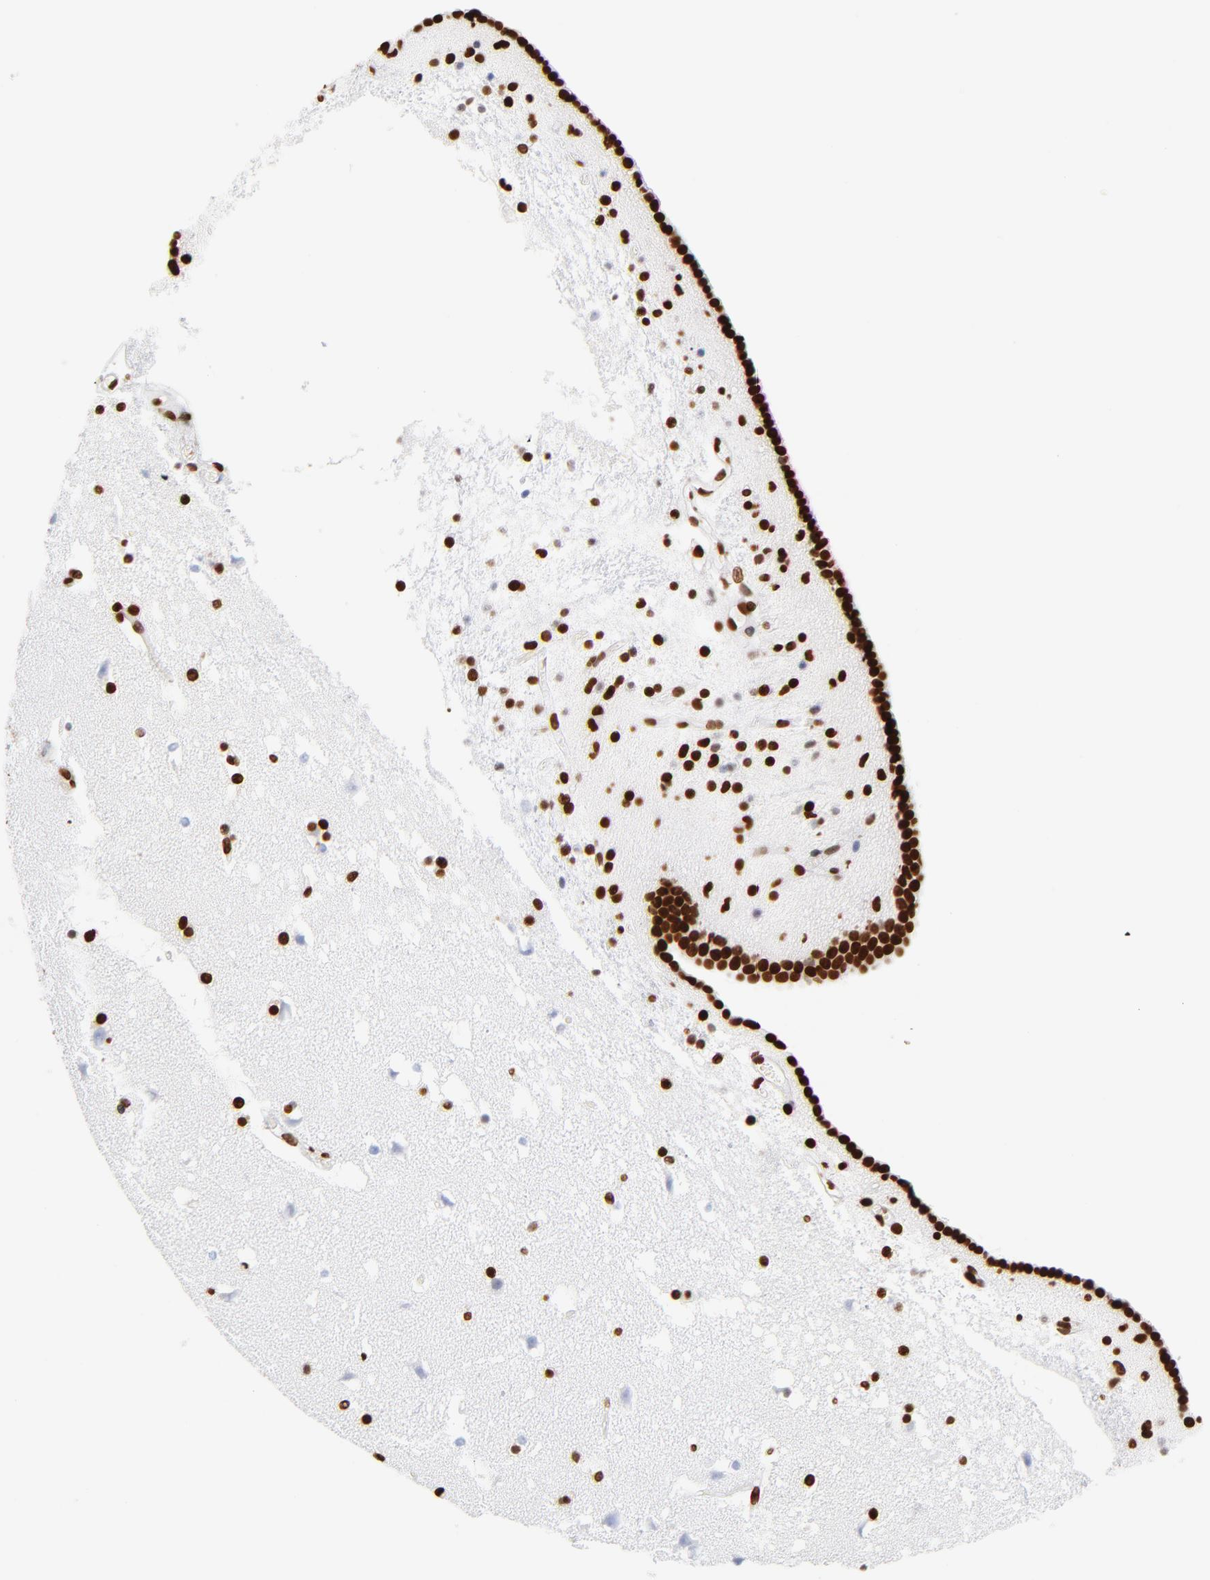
{"staining": {"intensity": "strong", "quantity": ">75%", "location": "nuclear"}, "tissue": "caudate", "cell_type": "Glial cells", "image_type": "normal", "snomed": [{"axis": "morphology", "description": "Normal tissue, NOS"}, {"axis": "topography", "description": "Lateral ventricle wall"}], "caption": "A photomicrograph of human caudate stained for a protein displays strong nuclear brown staining in glial cells. The protein of interest is stained brown, and the nuclei are stained in blue (DAB IHC with brightfield microscopy, high magnification).", "gene": "FBH1", "patient": {"sex": "male", "age": 45}}